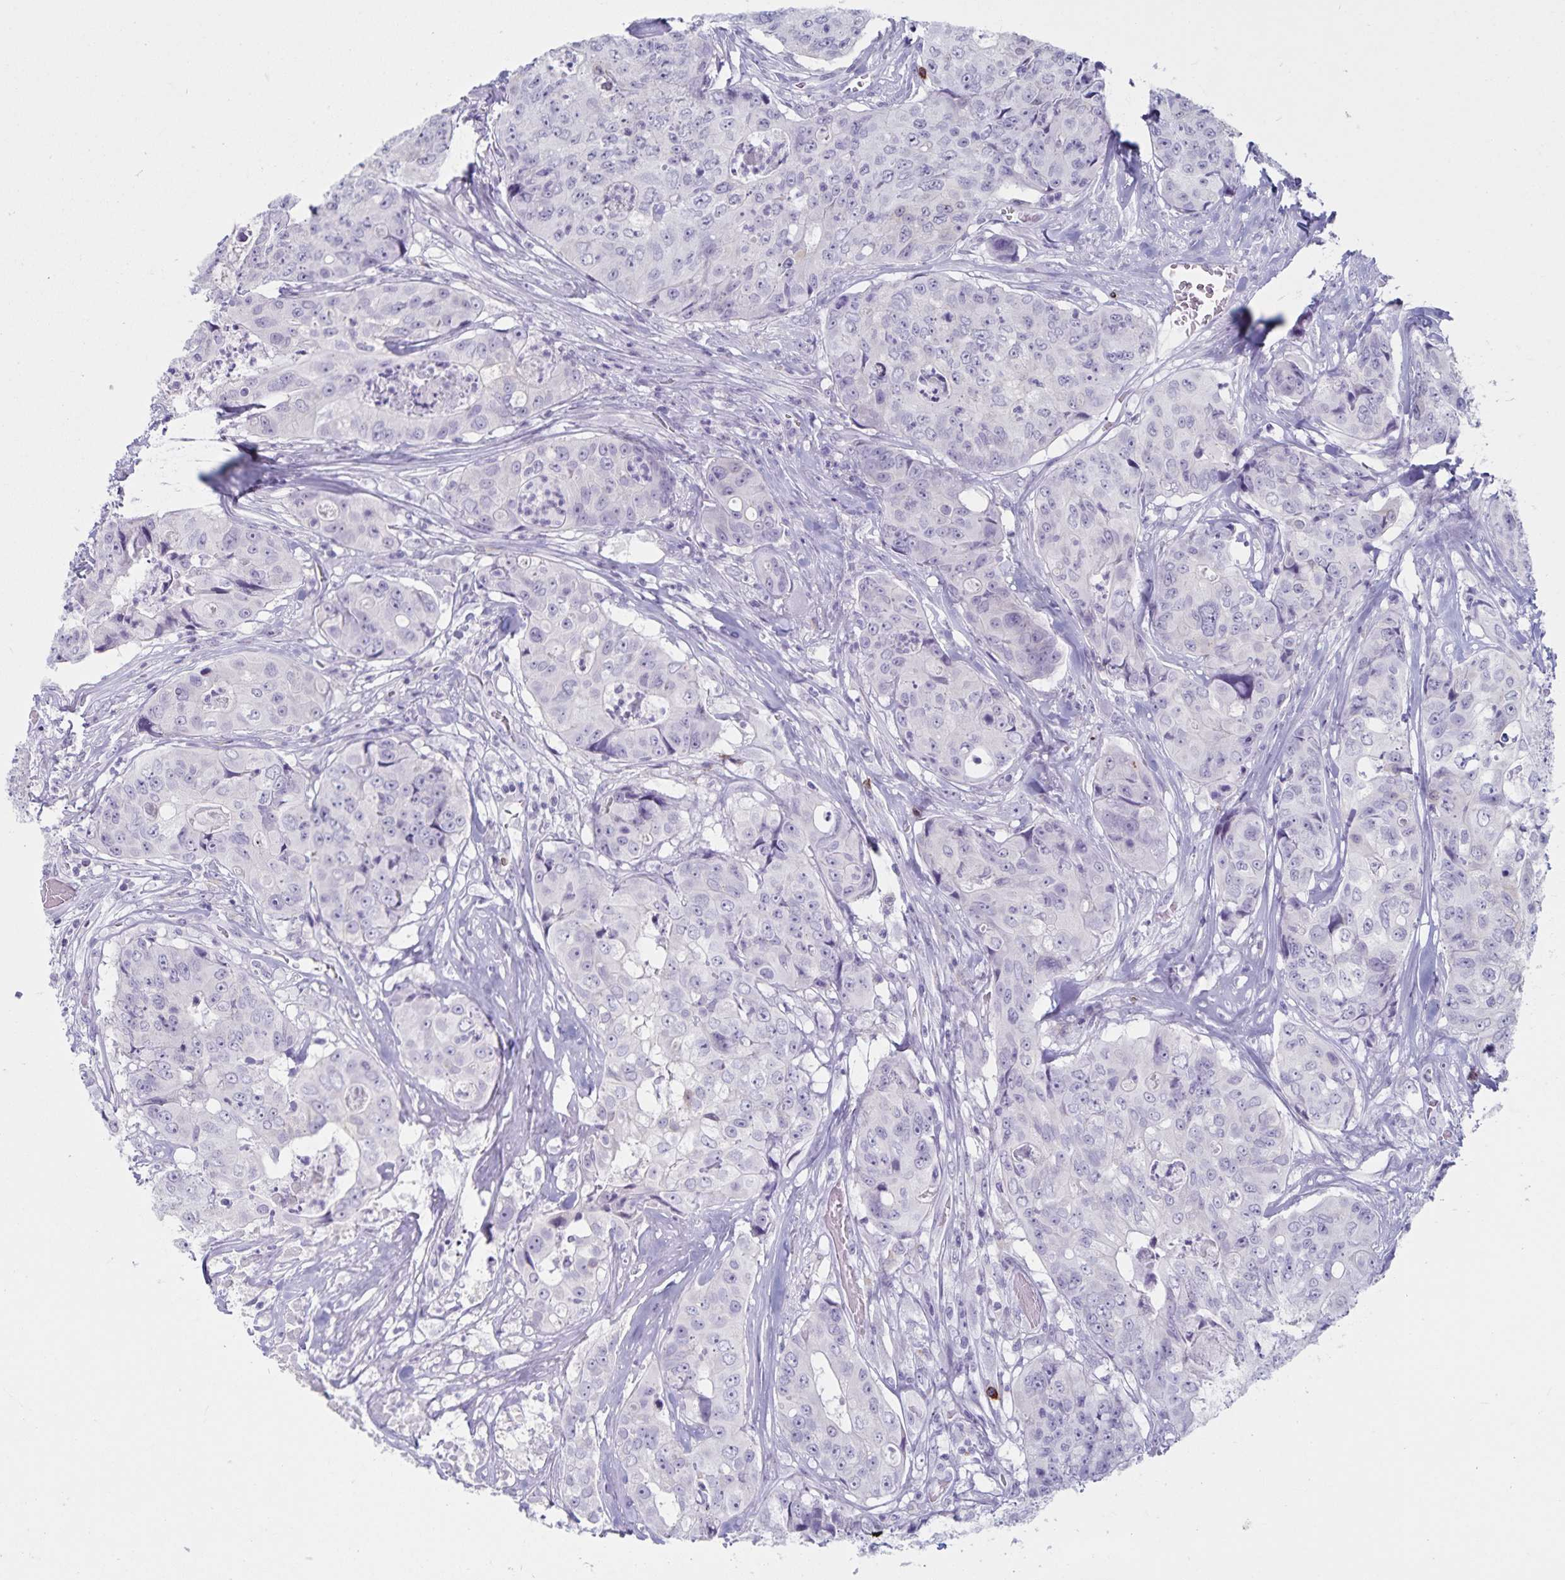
{"staining": {"intensity": "negative", "quantity": "none", "location": "none"}, "tissue": "colorectal cancer", "cell_type": "Tumor cells", "image_type": "cancer", "snomed": [{"axis": "morphology", "description": "Adenocarcinoma, NOS"}, {"axis": "topography", "description": "Rectum"}], "caption": "A high-resolution histopathology image shows immunohistochemistry staining of colorectal adenocarcinoma, which demonstrates no significant expression in tumor cells.", "gene": "GNLY", "patient": {"sex": "female", "age": 62}}